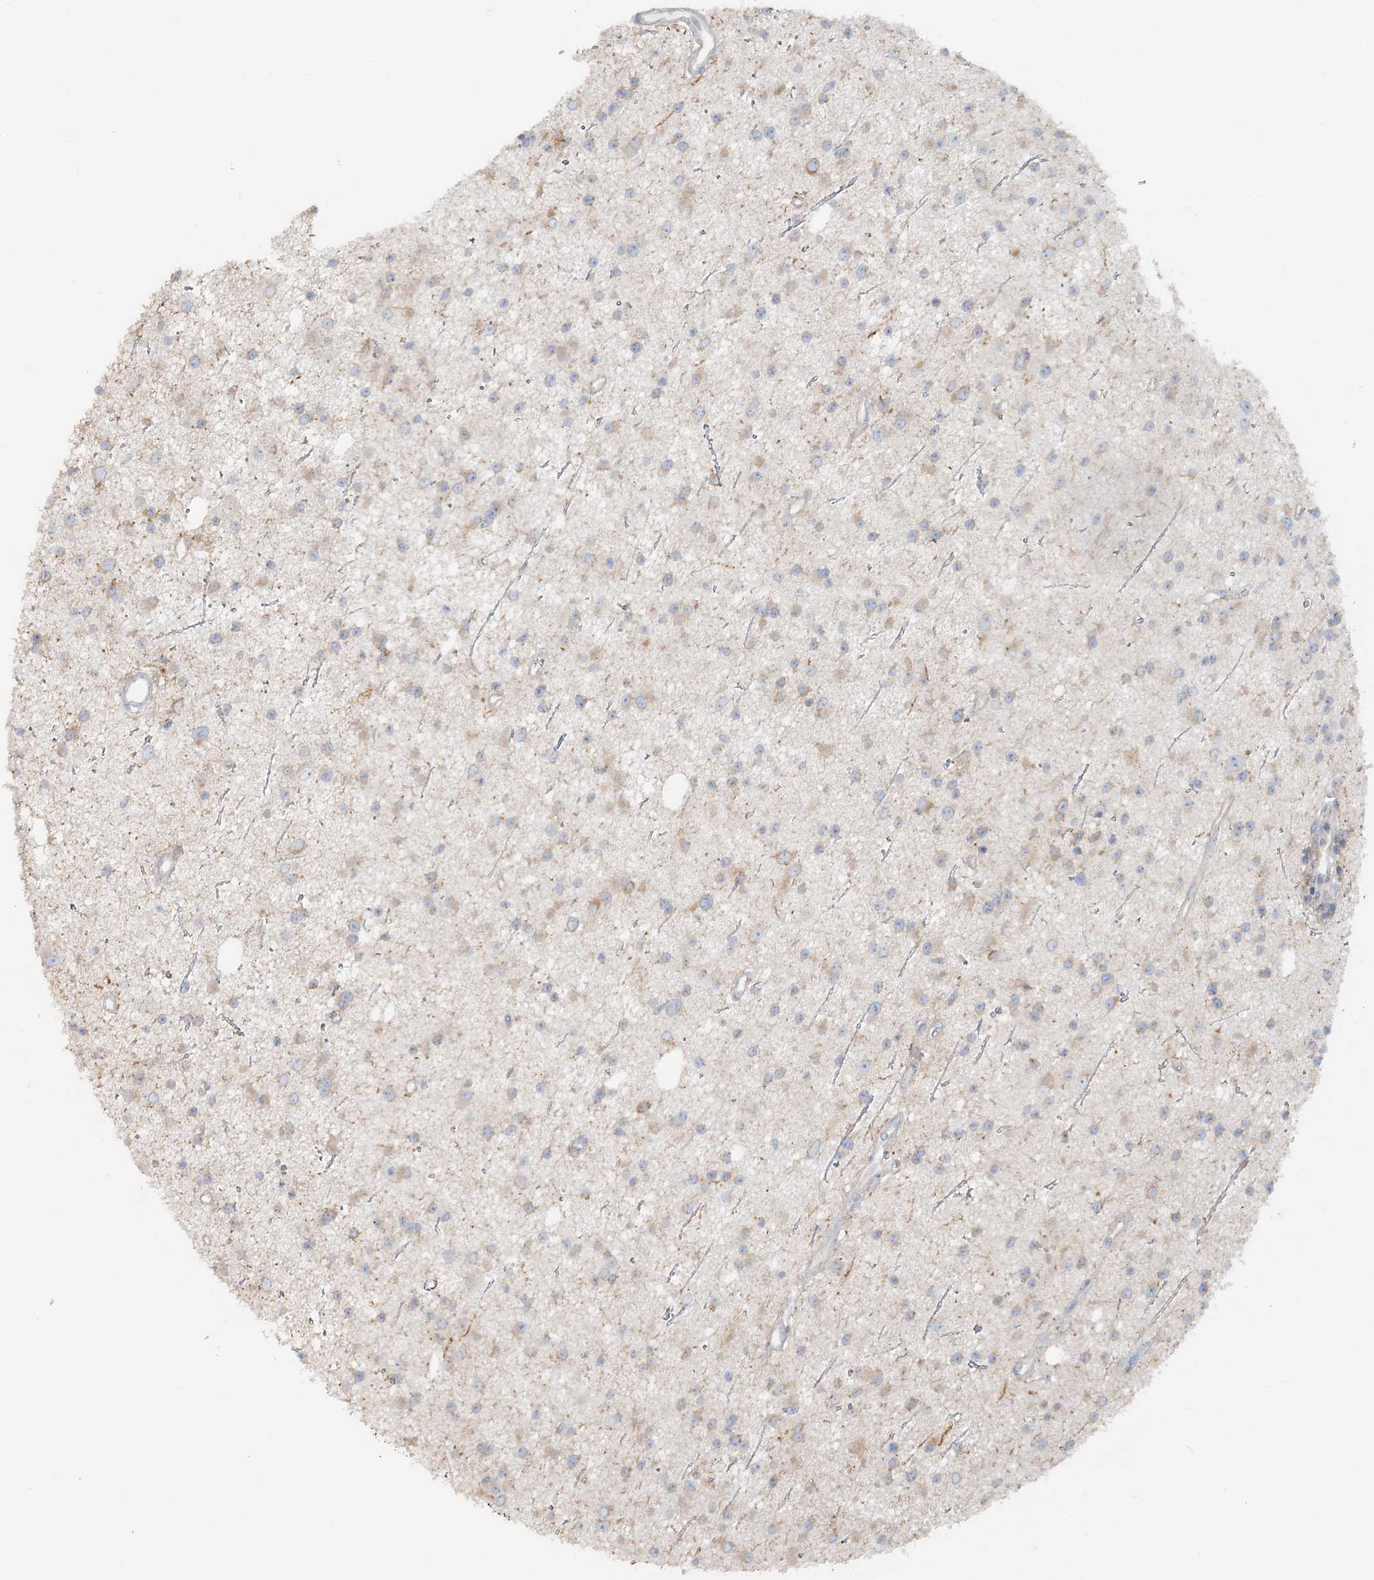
{"staining": {"intensity": "weak", "quantity": "25%-75%", "location": "cytoplasmic/membranous"}, "tissue": "glioma", "cell_type": "Tumor cells", "image_type": "cancer", "snomed": [{"axis": "morphology", "description": "Glioma, malignant, Low grade"}, {"axis": "topography", "description": "Cerebral cortex"}], "caption": "Malignant glioma (low-grade) stained with DAB immunohistochemistry (IHC) shows low levels of weak cytoplasmic/membranous expression in about 25%-75% of tumor cells. Using DAB (3,3'-diaminobenzidine) (brown) and hematoxylin (blue) stains, captured at high magnification using brightfield microscopy.", "gene": "TBC1D5", "patient": {"sex": "female", "age": 39}}